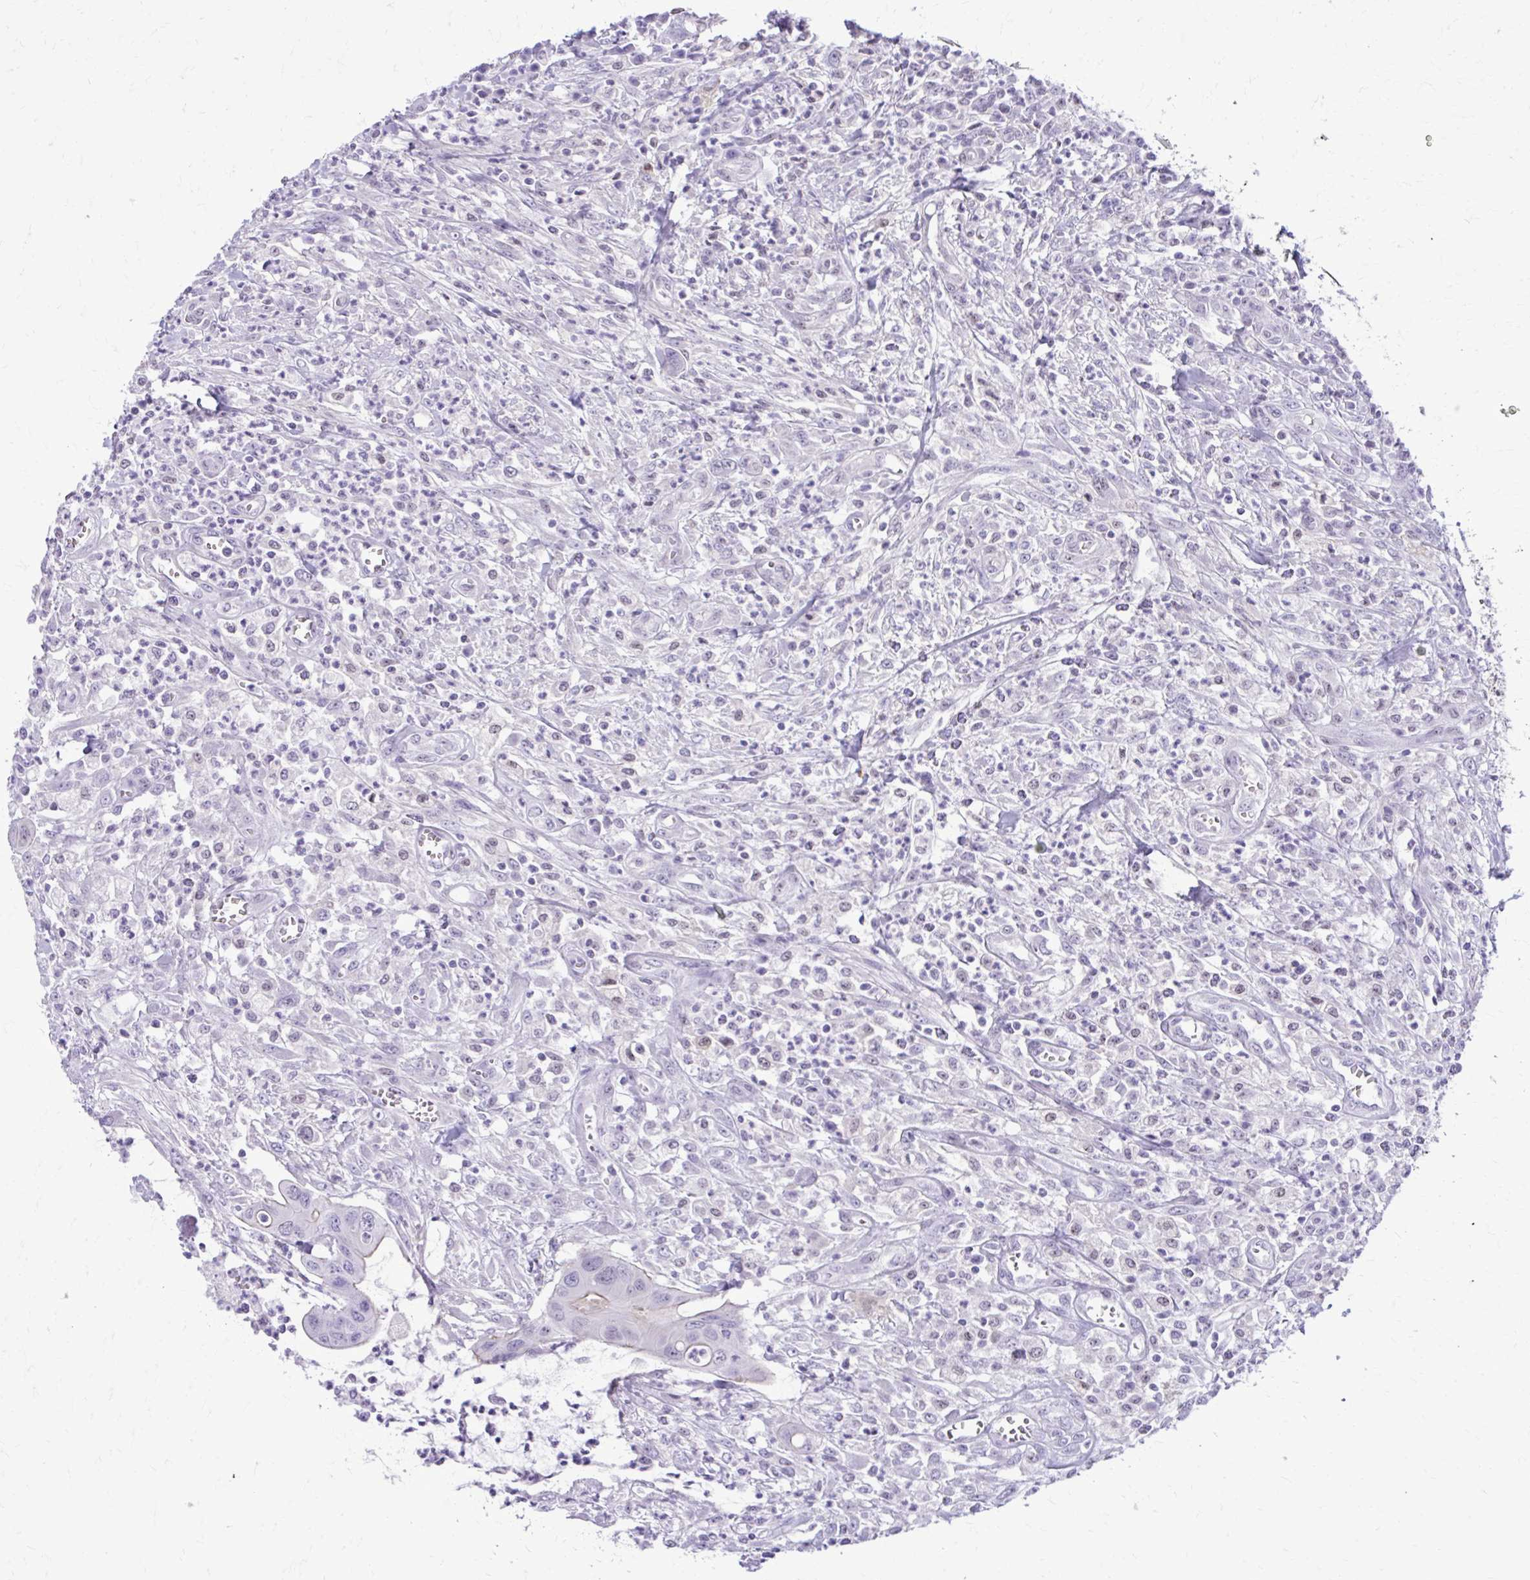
{"staining": {"intensity": "moderate", "quantity": "<25%", "location": "cytoplasmic/membranous"}, "tissue": "colorectal cancer", "cell_type": "Tumor cells", "image_type": "cancer", "snomed": [{"axis": "morphology", "description": "Adenocarcinoma, NOS"}, {"axis": "topography", "description": "Colon"}], "caption": "Immunohistochemistry (IHC) (DAB) staining of human colorectal cancer (adenocarcinoma) shows moderate cytoplasmic/membranous protein positivity in approximately <25% of tumor cells.", "gene": "RASL11B", "patient": {"sex": "male", "age": 65}}